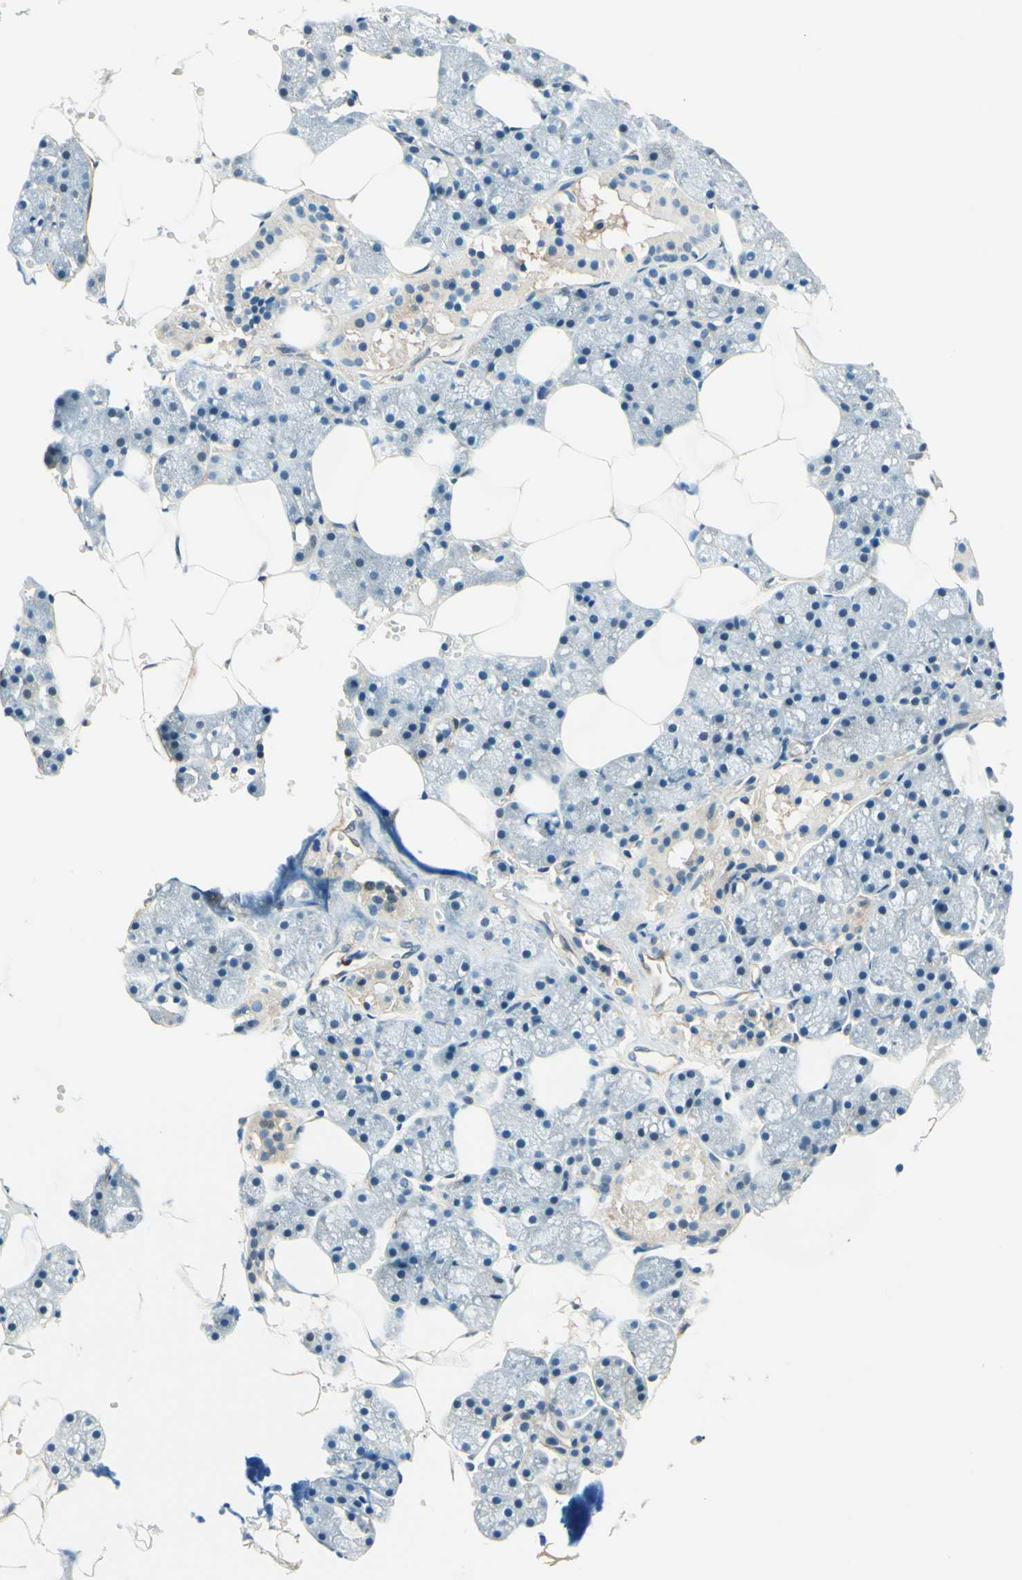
{"staining": {"intensity": "negative", "quantity": "none", "location": "none"}, "tissue": "salivary gland", "cell_type": "Glandular cells", "image_type": "normal", "snomed": [{"axis": "morphology", "description": "Normal tissue, NOS"}, {"axis": "topography", "description": "Salivary gland"}], "caption": "A high-resolution micrograph shows IHC staining of unremarkable salivary gland, which displays no significant positivity in glandular cells.", "gene": "TAOK2", "patient": {"sex": "male", "age": 62}}